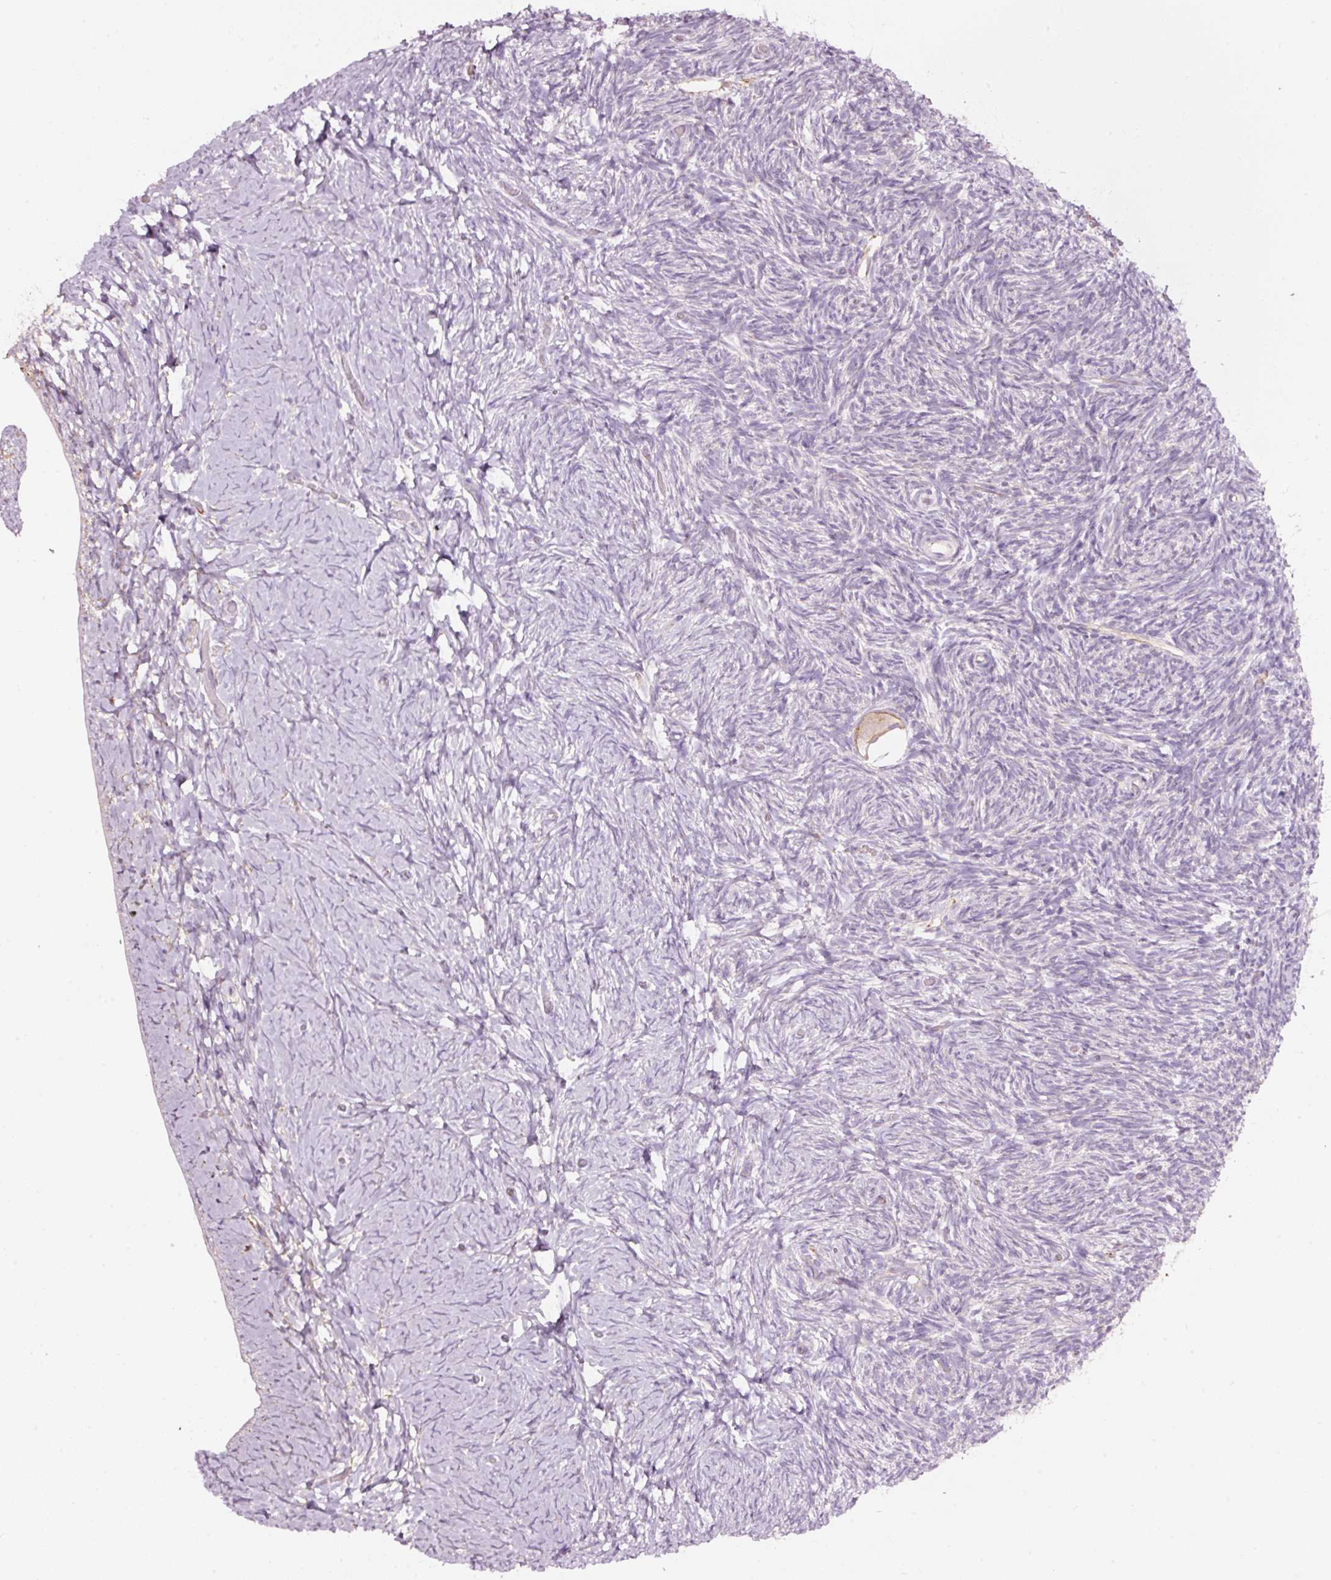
{"staining": {"intensity": "moderate", "quantity": ">75%", "location": "cytoplasmic/membranous"}, "tissue": "ovary", "cell_type": "Follicle cells", "image_type": "normal", "snomed": [{"axis": "morphology", "description": "Normal tissue, NOS"}, {"axis": "topography", "description": "Ovary"}], "caption": "Moderate cytoplasmic/membranous positivity for a protein is seen in approximately >75% of follicle cells of normal ovary using IHC.", "gene": "GCG", "patient": {"sex": "female", "age": 39}}